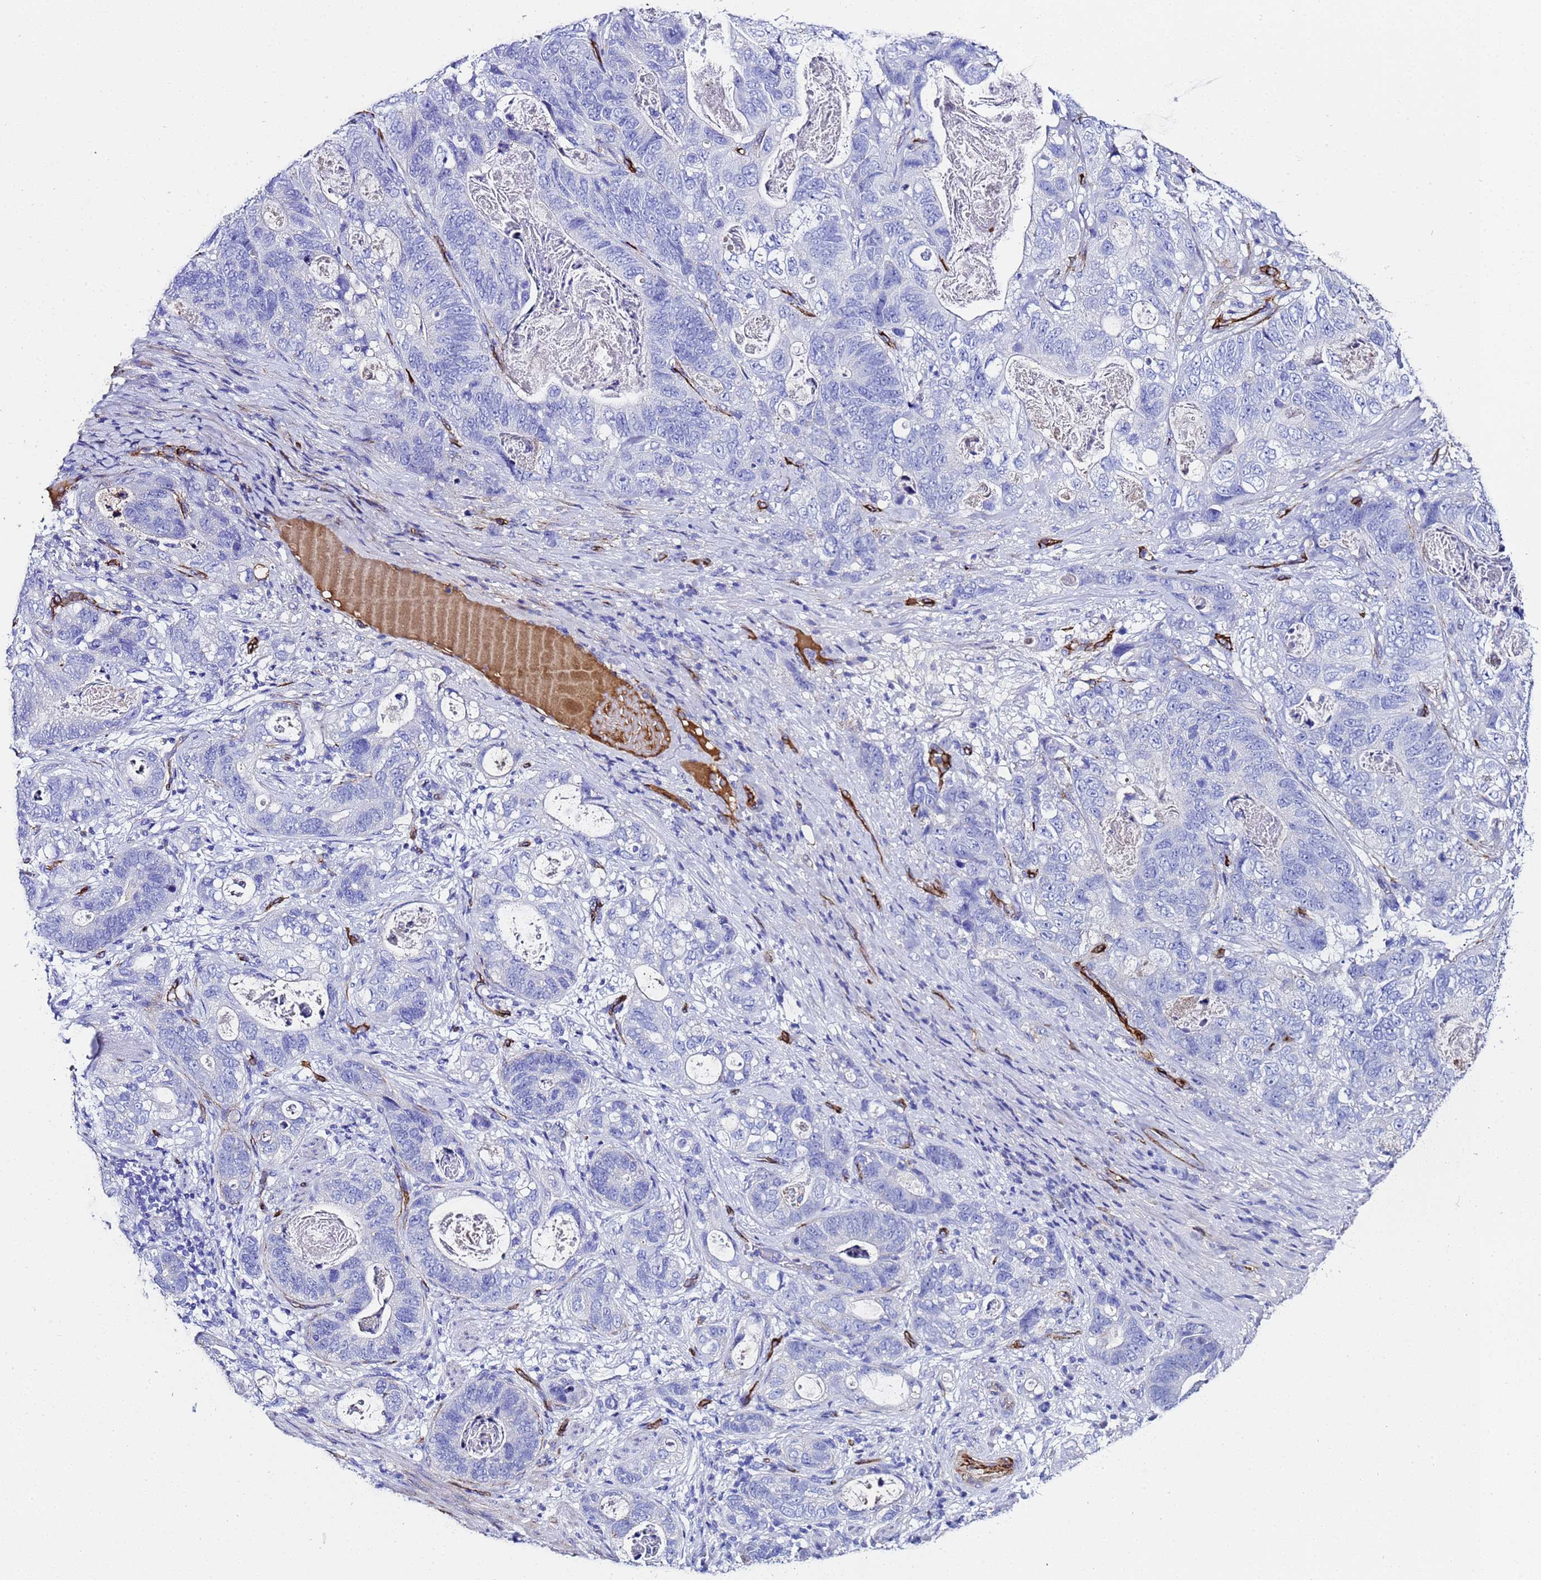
{"staining": {"intensity": "negative", "quantity": "none", "location": "none"}, "tissue": "stomach cancer", "cell_type": "Tumor cells", "image_type": "cancer", "snomed": [{"axis": "morphology", "description": "Normal tissue, NOS"}, {"axis": "morphology", "description": "Adenocarcinoma, NOS"}, {"axis": "topography", "description": "Stomach"}], "caption": "The image displays no staining of tumor cells in stomach cancer.", "gene": "ADIPOQ", "patient": {"sex": "female", "age": 89}}